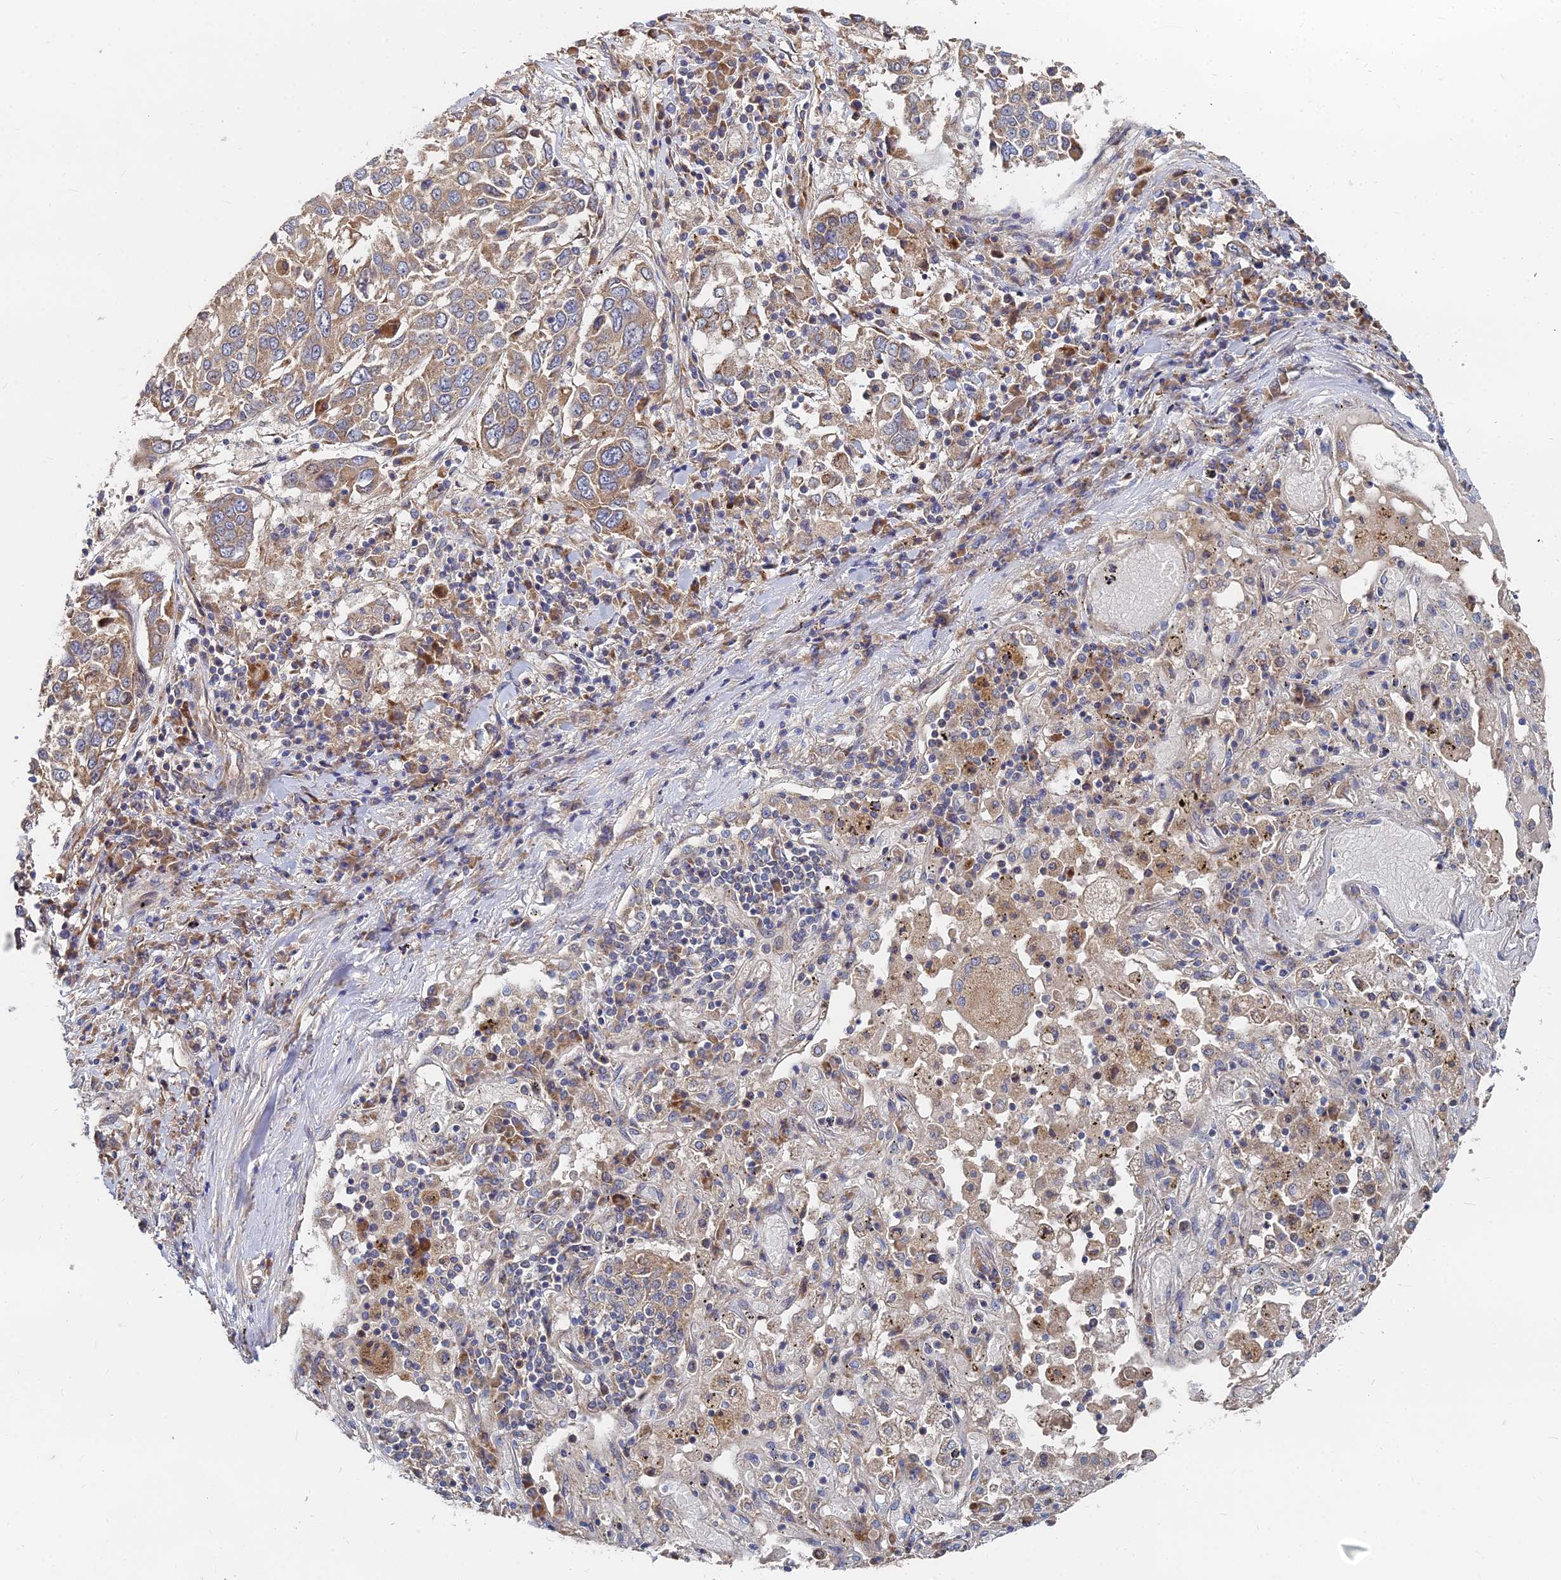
{"staining": {"intensity": "weak", "quantity": ">75%", "location": "cytoplasmic/membranous"}, "tissue": "lung cancer", "cell_type": "Tumor cells", "image_type": "cancer", "snomed": [{"axis": "morphology", "description": "Squamous cell carcinoma, NOS"}, {"axis": "topography", "description": "Lung"}], "caption": "IHC micrograph of neoplastic tissue: squamous cell carcinoma (lung) stained using IHC exhibits low levels of weak protein expression localized specifically in the cytoplasmic/membranous of tumor cells, appearing as a cytoplasmic/membranous brown color.", "gene": "CCZ1", "patient": {"sex": "male", "age": 65}}